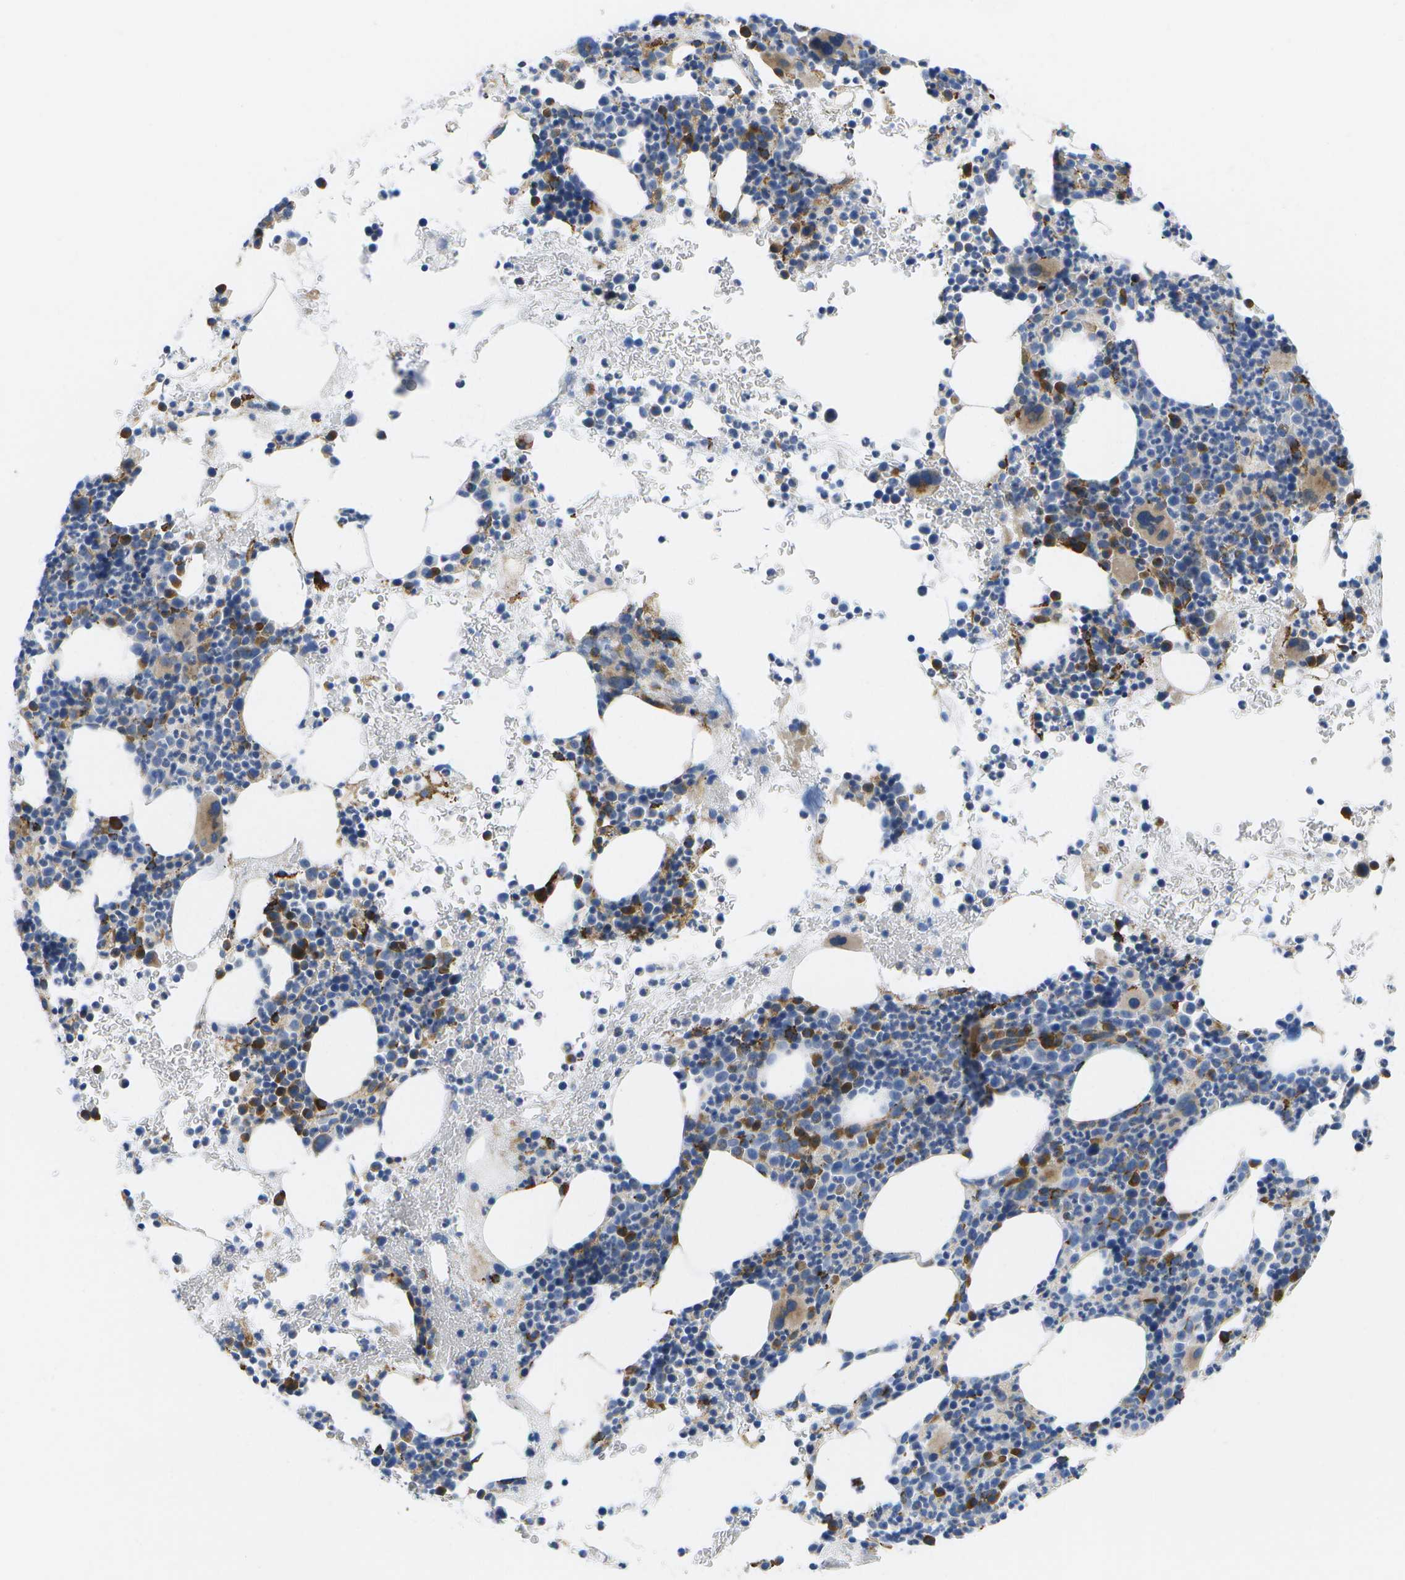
{"staining": {"intensity": "moderate", "quantity": "25%-75%", "location": "cytoplasmic/membranous"}, "tissue": "bone marrow", "cell_type": "Hematopoietic cells", "image_type": "normal", "snomed": [{"axis": "morphology", "description": "Normal tissue, NOS"}, {"axis": "morphology", "description": "Inflammation, NOS"}, {"axis": "topography", "description": "Bone marrow"}], "caption": "Immunohistochemistry (IHC) of benign human bone marrow exhibits medium levels of moderate cytoplasmic/membranous expression in about 25%-75% of hematopoietic cells. (DAB IHC with brightfield microscopy, high magnification).", "gene": "ZDHHC17", "patient": {"sex": "male", "age": 73}}